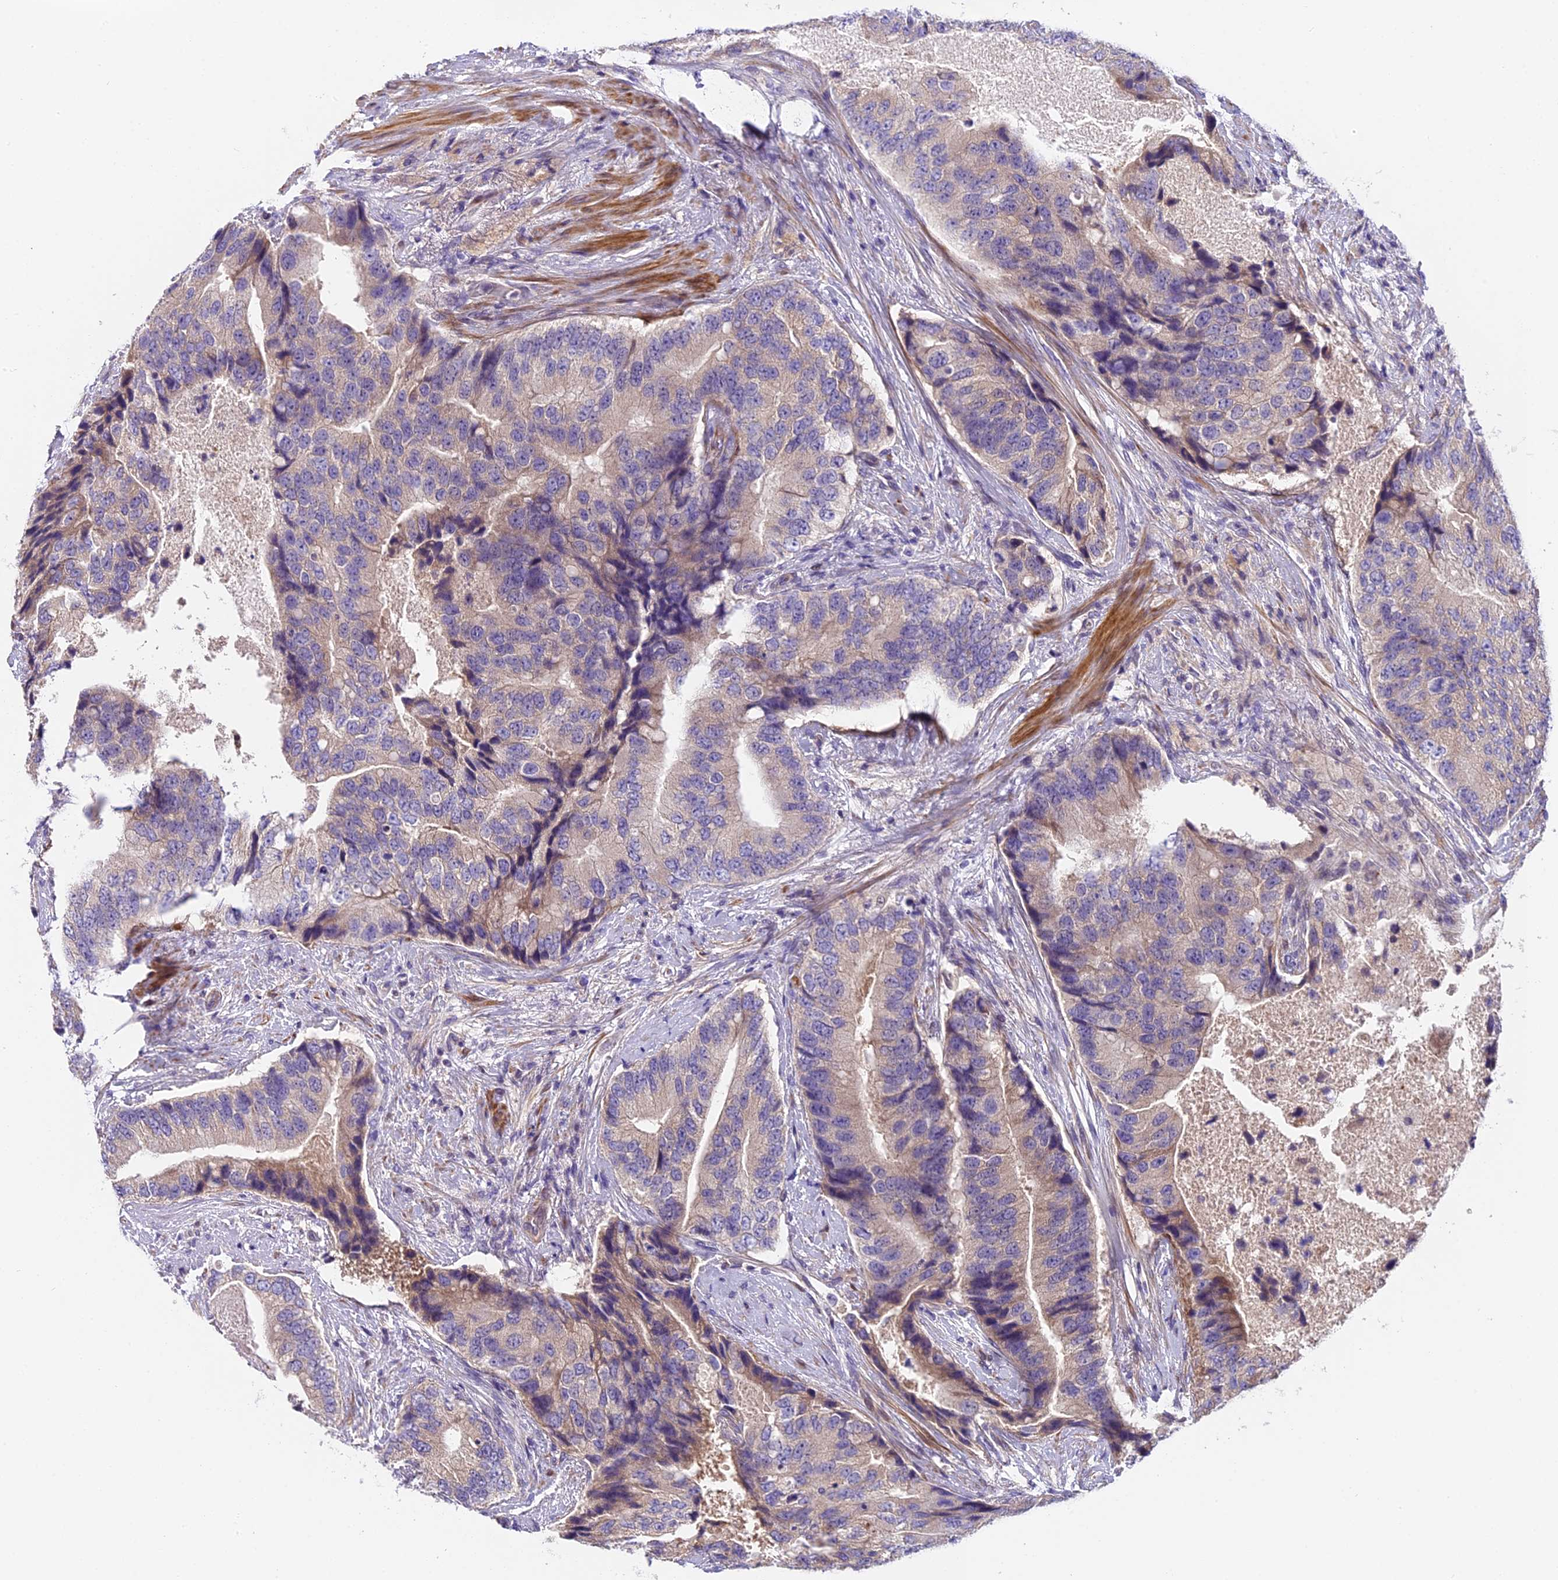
{"staining": {"intensity": "weak", "quantity": "25%-75%", "location": "cytoplasmic/membranous"}, "tissue": "prostate cancer", "cell_type": "Tumor cells", "image_type": "cancer", "snomed": [{"axis": "morphology", "description": "Adenocarcinoma, High grade"}, {"axis": "topography", "description": "Prostate"}], "caption": "A photomicrograph of human prostate cancer (adenocarcinoma (high-grade)) stained for a protein displays weak cytoplasmic/membranous brown staining in tumor cells.", "gene": "FAM98C", "patient": {"sex": "male", "age": 70}}